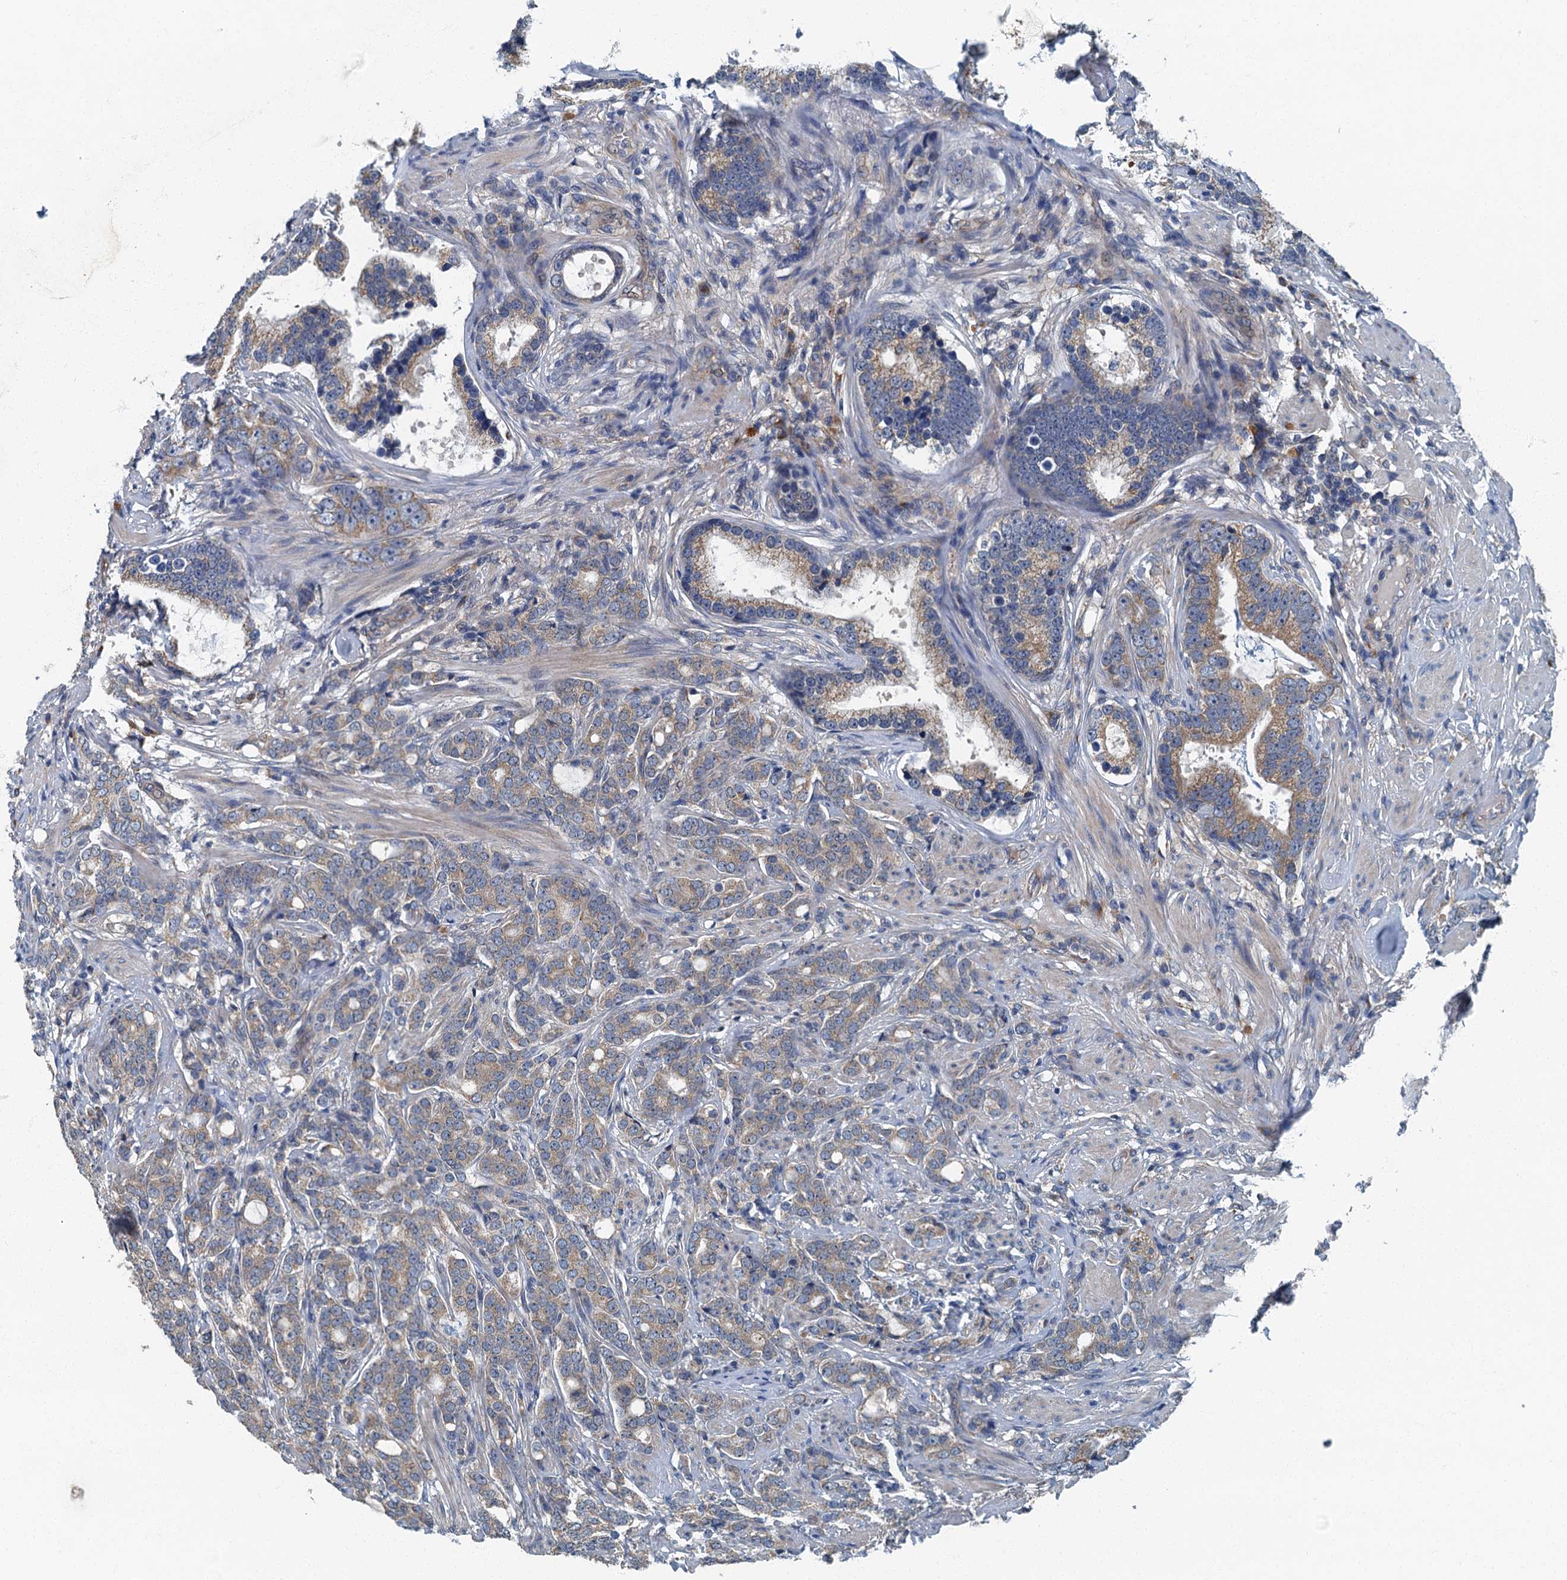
{"staining": {"intensity": "moderate", "quantity": "25%-75%", "location": "cytoplasmic/membranous"}, "tissue": "prostate cancer", "cell_type": "Tumor cells", "image_type": "cancer", "snomed": [{"axis": "morphology", "description": "Adenocarcinoma, Low grade"}, {"axis": "topography", "description": "Prostate"}], "caption": "A histopathology image showing moderate cytoplasmic/membranous expression in approximately 25%-75% of tumor cells in prostate cancer, as visualized by brown immunohistochemical staining.", "gene": "DDX49", "patient": {"sex": "male", "age": 71}}